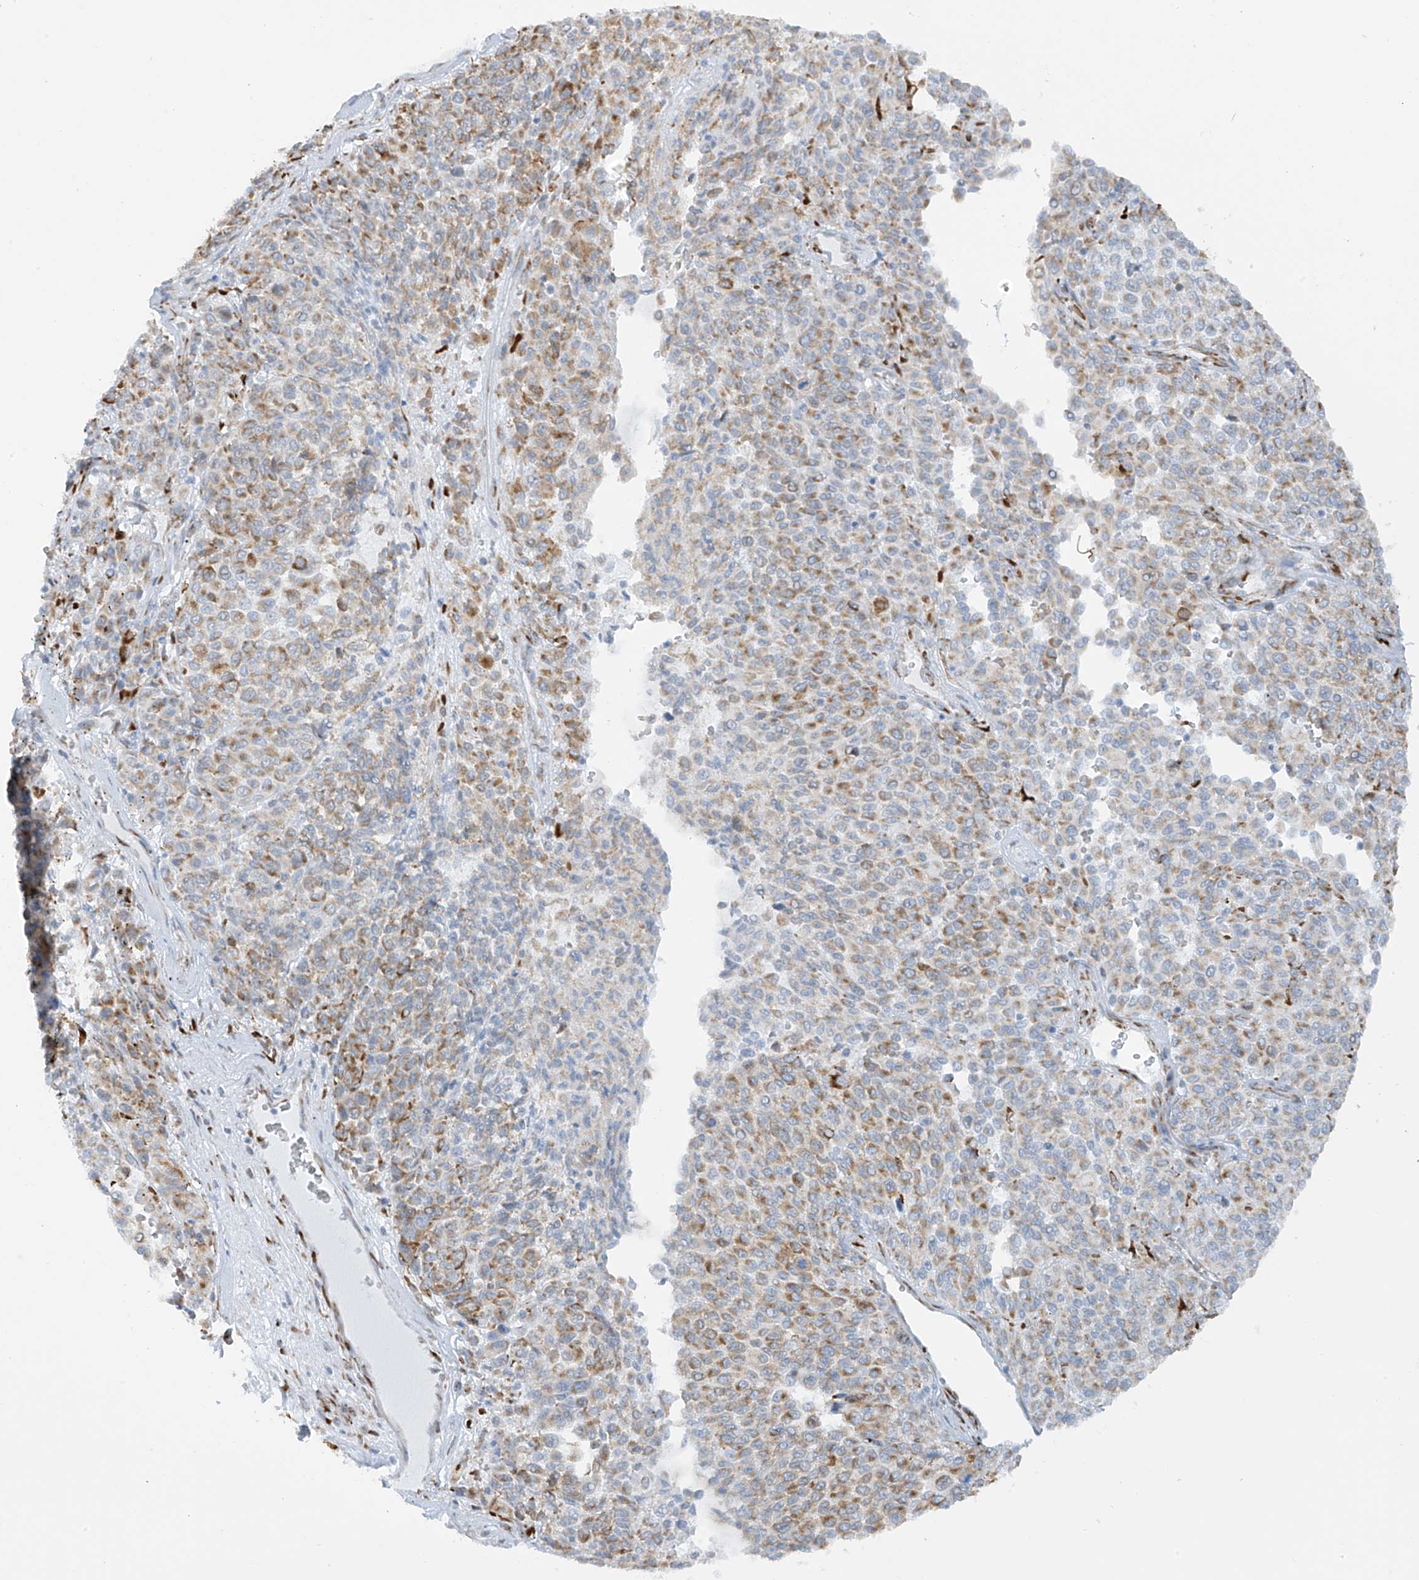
{"staining": {"intensity": "moderate", "quantity": "25%-75%", "location": "cytoplasmic/membranous"}, "tissue": "melanoma", "cell_type": "Tumor cells", "image_type": "cancer", "snomed": [{"axis": "morphology", "description": "Malignant melanoma, Metastatic site"}, {"axis": "topography", "description": "Pancreas"}], "caption": "A histopathology image of human malignant melanoma (metastatic site) stained for a protein reveals moderate cytoplasmic/membranous brown staining in tumor cells.", "gene": "LRRC59", "patient": {"sex": "female", "age": 30}}